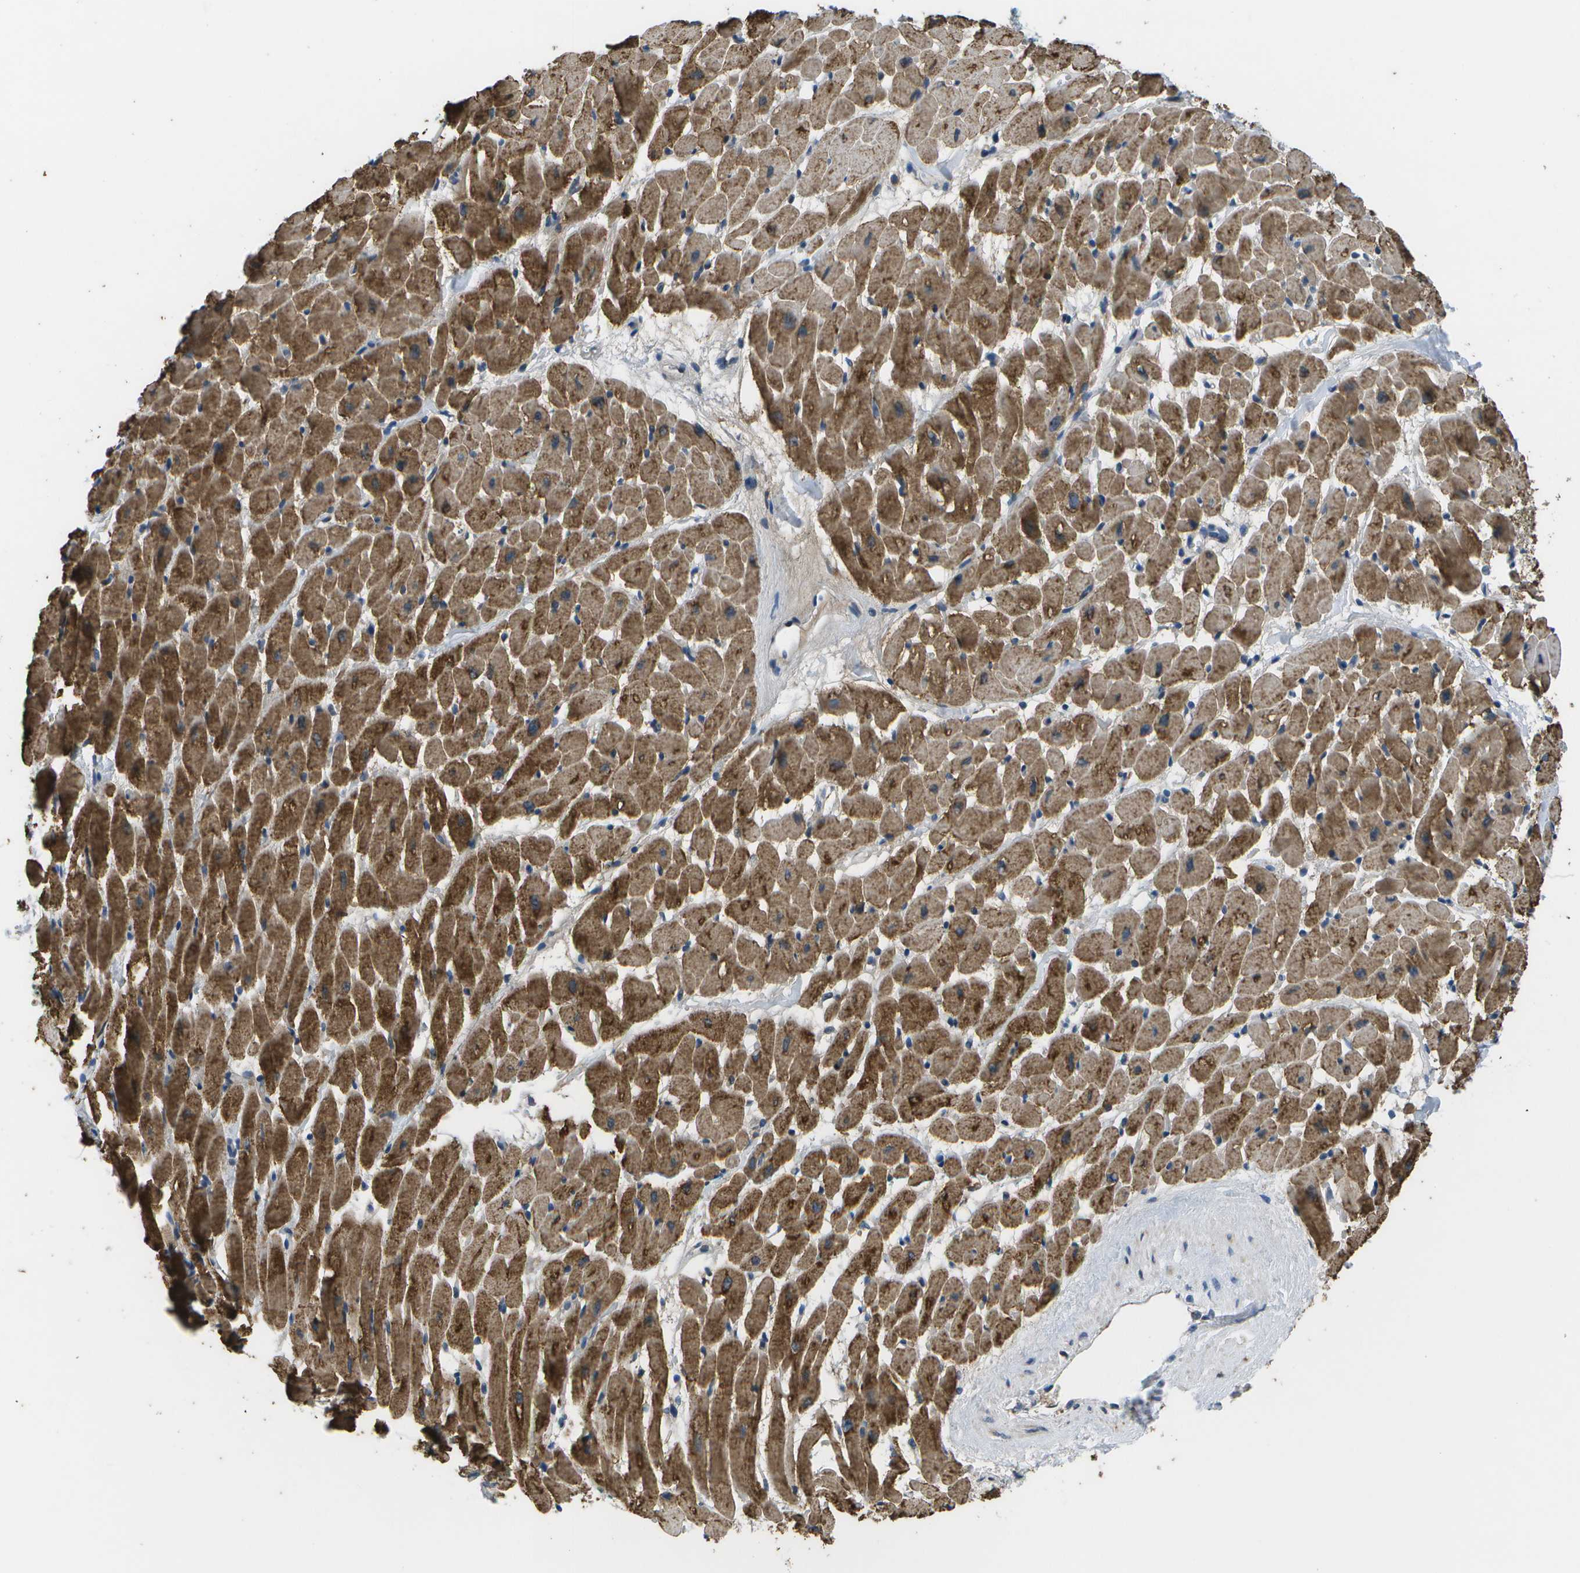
{"staining": {"intensity": "strong", "quantity": ">75%", "location": "cytoplasmic/membranous"}, "tissue": "heart muscle", "cell_type": "Cardiomyocytes", "image_type": "normal", "snomed": [{"axis": "morphology", "description": "Normal tissue, NOS"}, {"axis": "topography", "description": "Heart"}], "caption": "DAB (3,3'-diaminobenzidine) immunohistochemical staining of benign human heart muscle exhibits strong cytoplasmic/membranous protein positivity in approximately >75% of cardiomyocytes.", "gene": "GALNT15", "patient": {"sex": "male", "age": 45}}